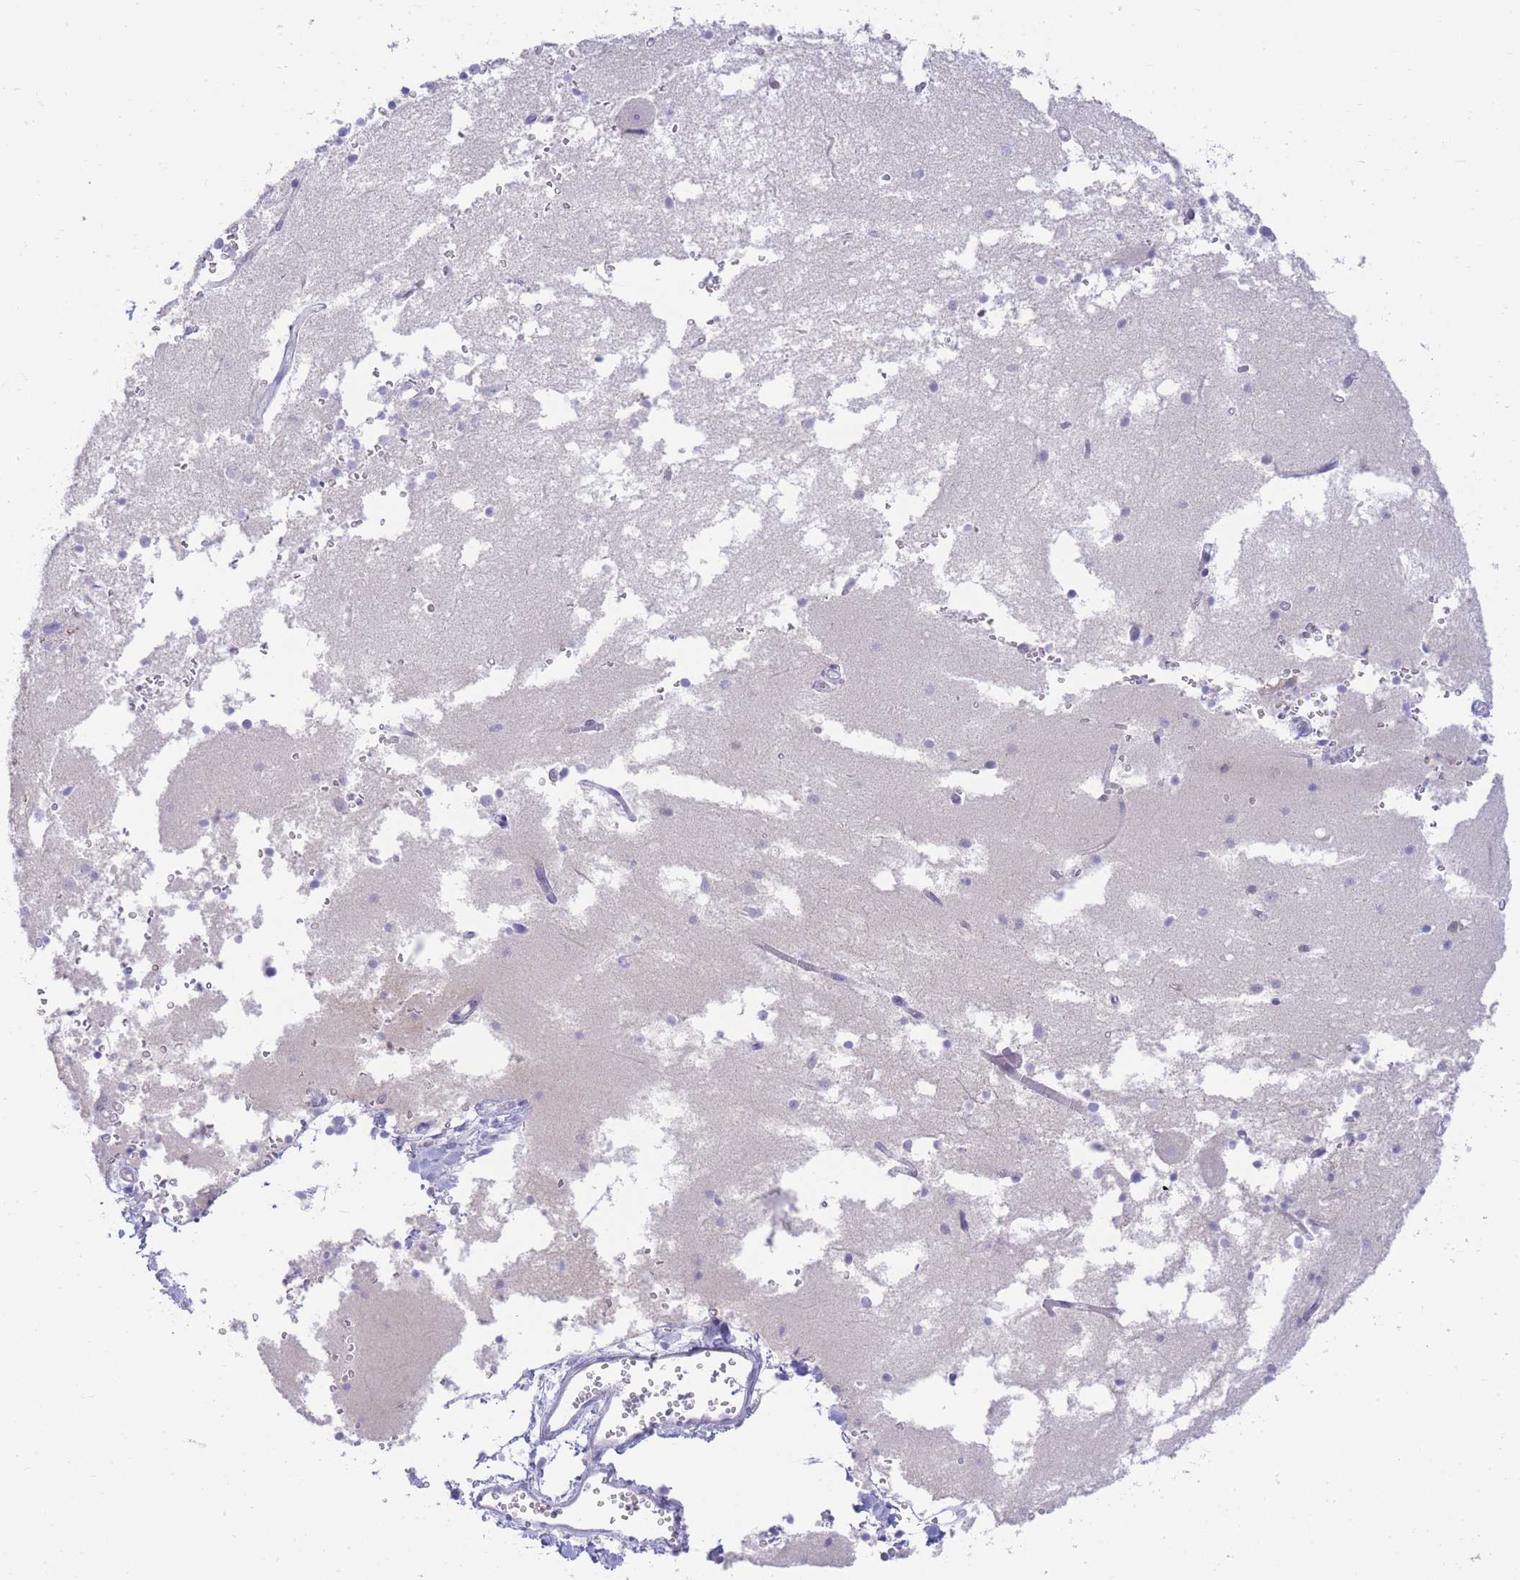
{"staining": {"intensity": "negative", "quantity": "none", "location": "none"}, "tissue": "cerebellum", "cell_type": "Cells in granular layer", "image_type": "normal", "snomed": [{"axis": "morphology", "description": "Normal tissue, NOS"}, {"axis": "topography", "description": "Cerebellum"}], "caption": "Histopathology image shows no significant protein expression in cells in granular layer of normal cerebellum. (Stains: DAB (3,3'-diaminobenzidine) immunohistochemistry (IHC) with hematoxylin counter stain, Microscopy: brightfield microscopy at high magnification).", "gene": "LRRC37A2", "patient": {"sex": "male", "age": 54}}